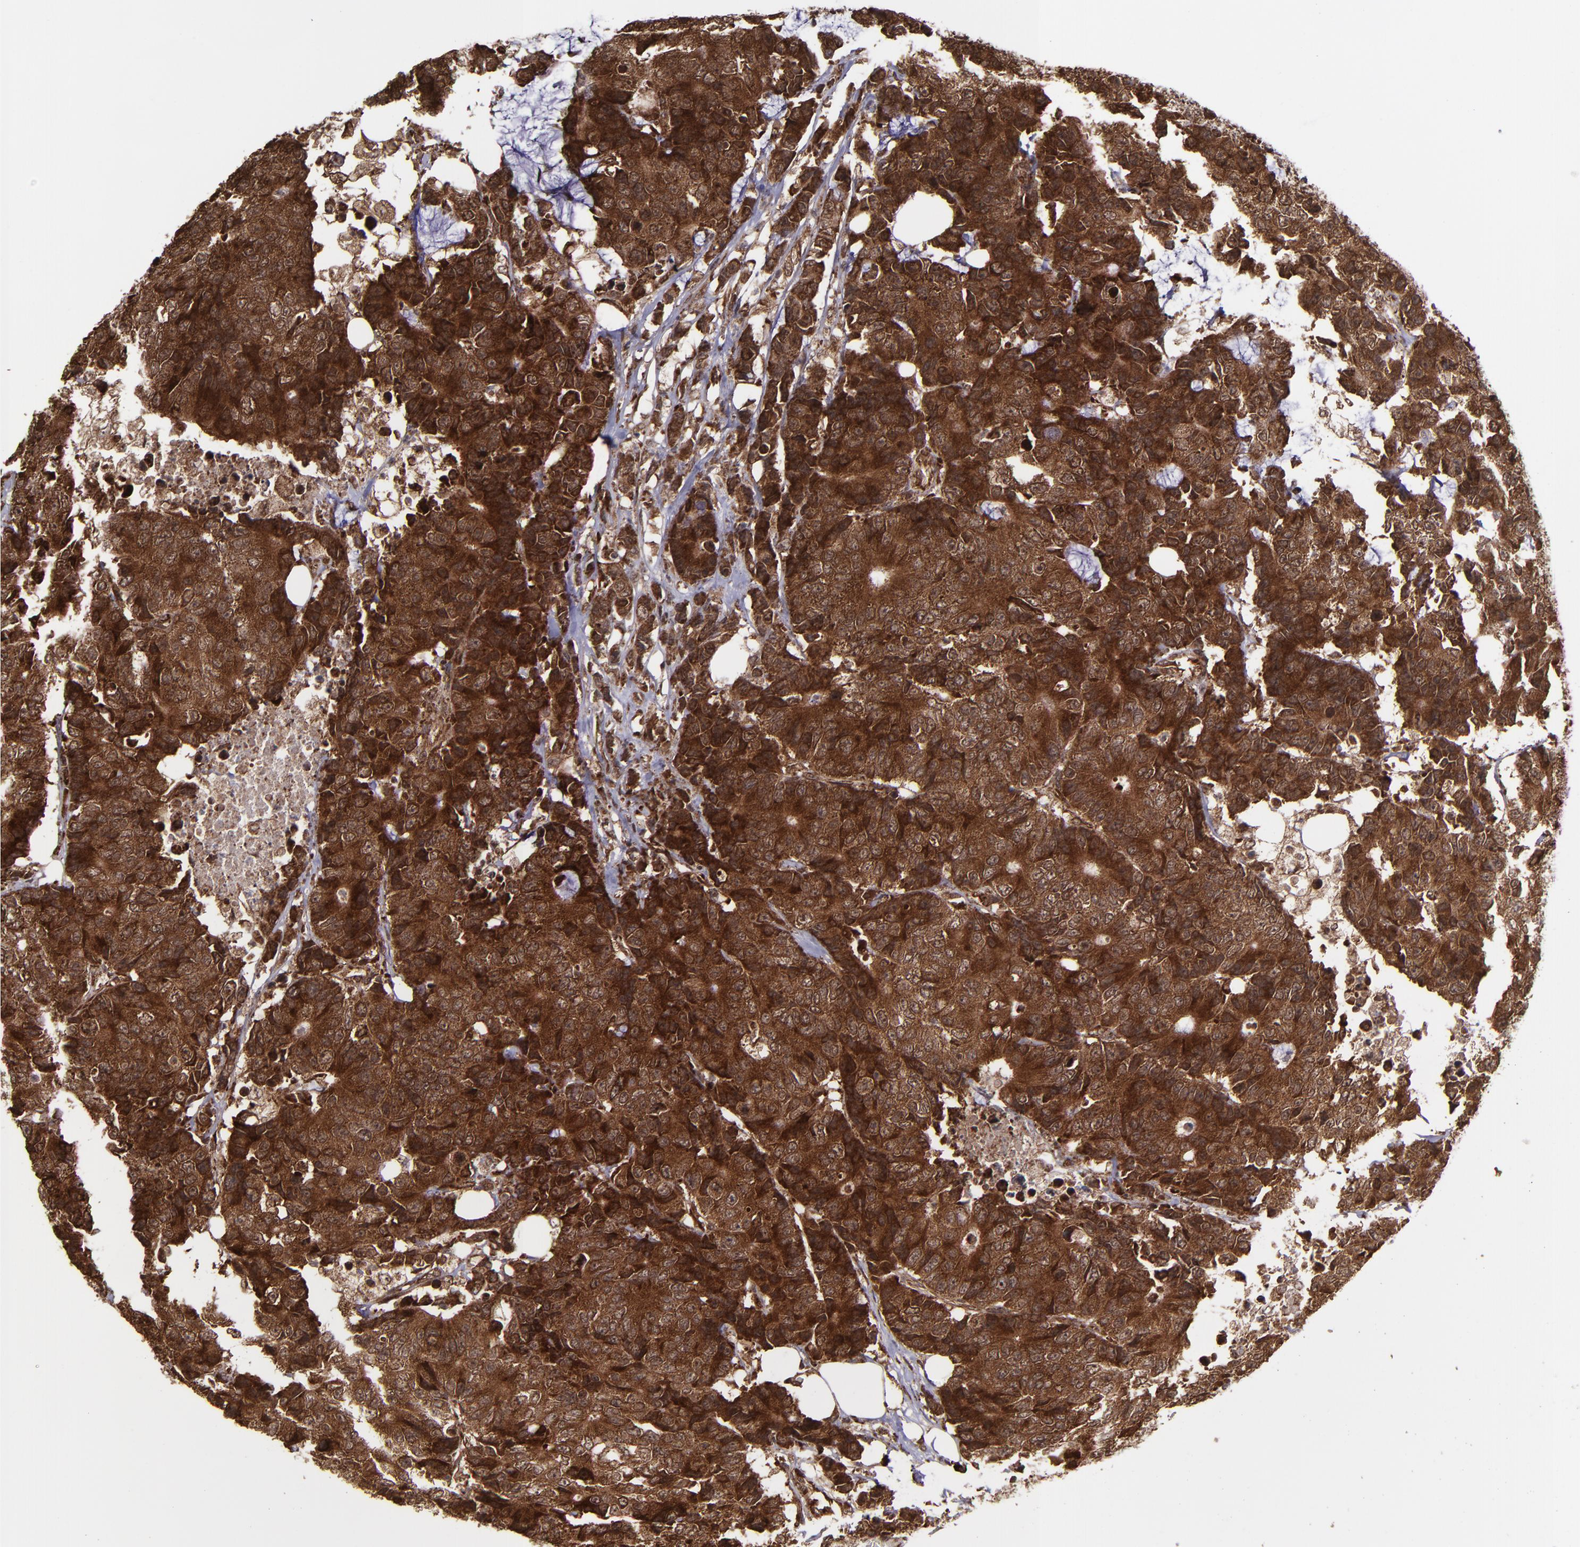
{"staining": {"intensity": "strong", "quantity": ">75%", "location": "cytoplasmic/membranous,nuclear"}, "tissue": "colorectal cancer", "cell_type": "Tumor cells", "image_type": "cancer", "snomed": [{"axis": "morphology", "description": "Adenocarcinoma, NOS"}, {"axis": "topography", "description": "Colon"}], "caption": "Protein expression analysis of human colorectal cancer (adenocarcinoma) reveals strong cytoplasmic/membranous and nuclear expression in about >75% of tumor cells.", "gene": "EIF4ENIF1", "patient": {"sex": "female", "age": 86}}